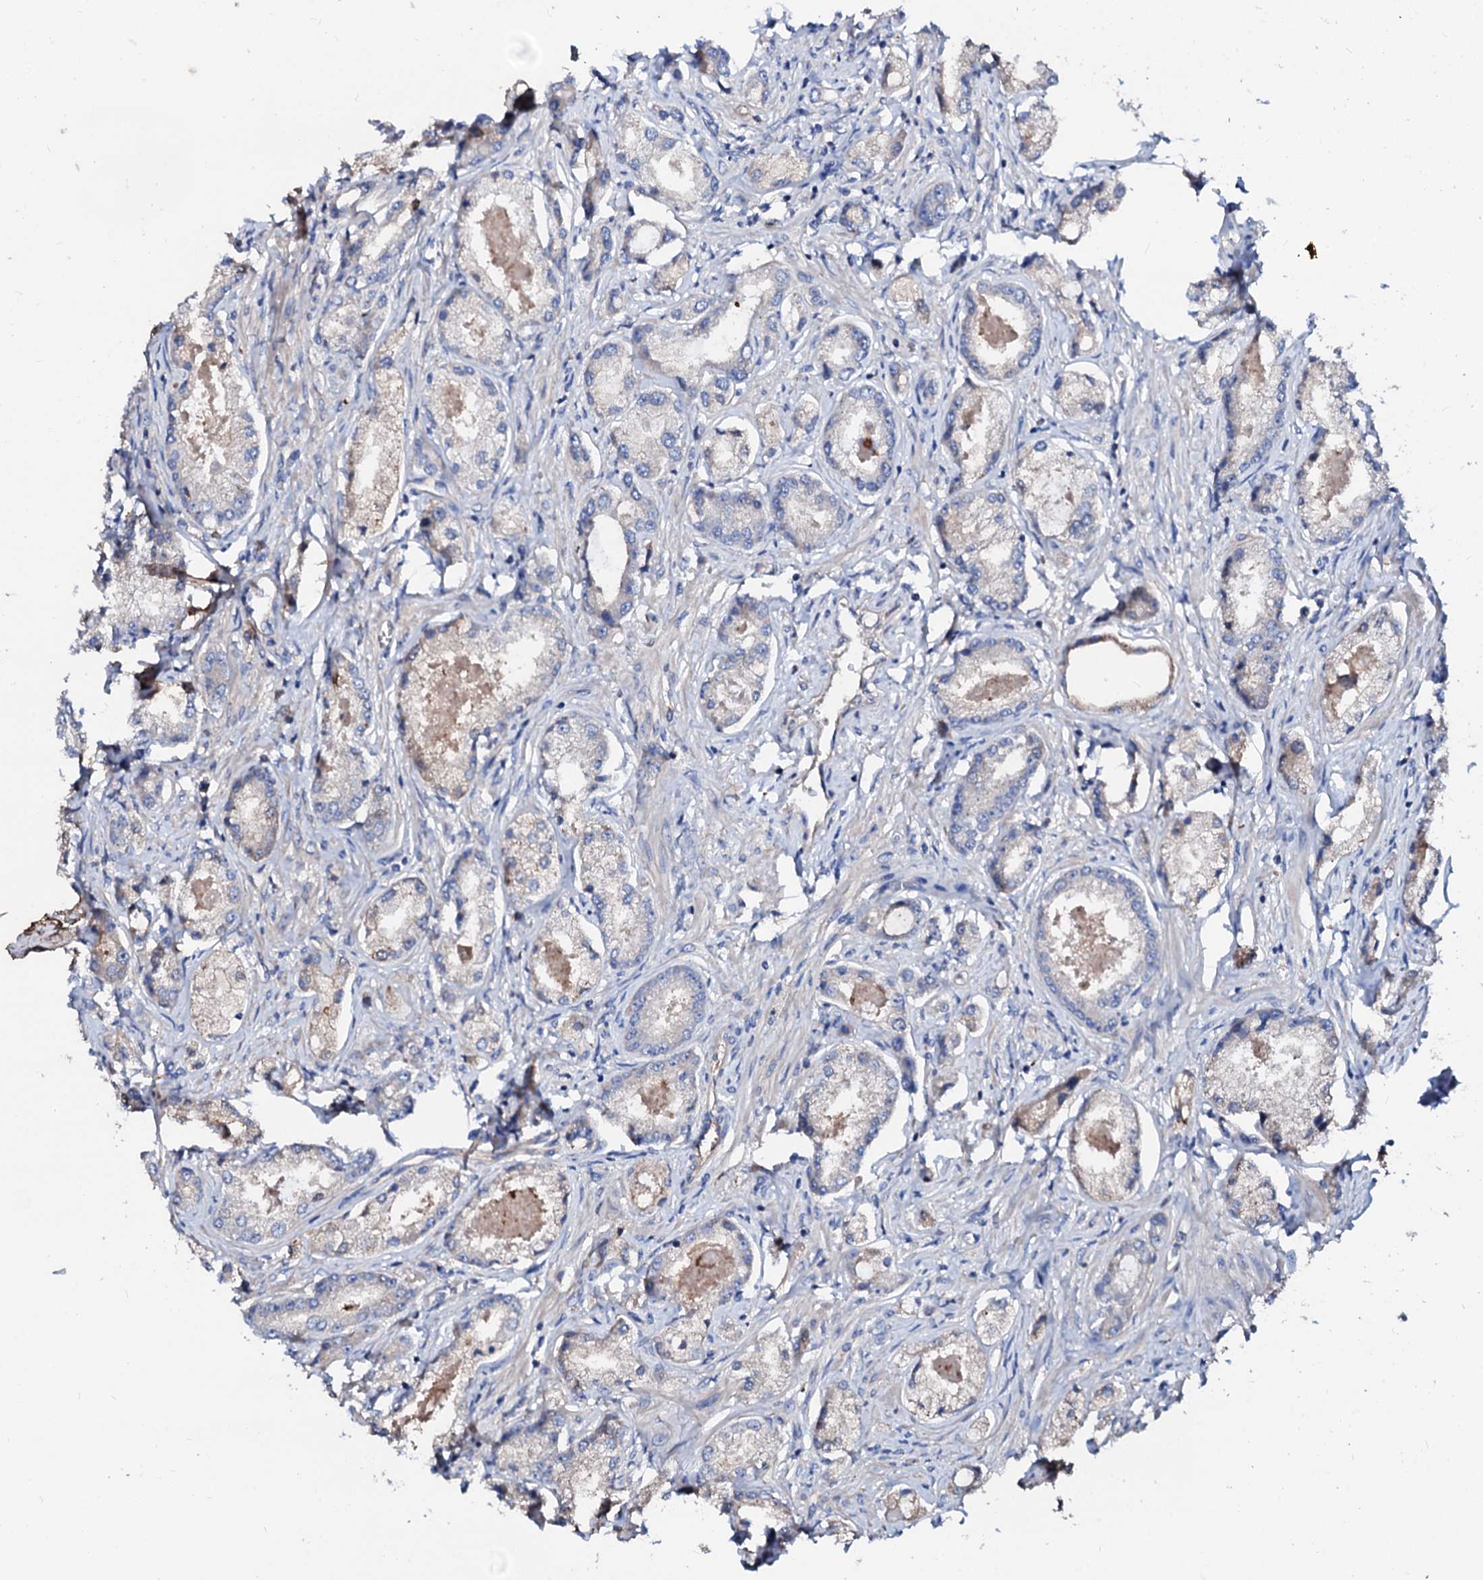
{"staining": {"intensity": "negative", "quantity": "none", "location": "none"}, "tissue": "prostate cancer", "cell_type": "Tumor cells", "image_type": "cancer", "snomed": [{"axis": "morphology", "description": "Adenocarcinoma, Low grade"}, {"axis": "topography", "description": "Prostate"}], "caption": "Tumor cells are negative for brown protein staining in low-grade adenocarcinoma (prostate). The staining was performed using DAB to visualize the protein expression in brown, while the nuclei were stained in blue with hematoxylin (Magnification: 20x).", "gene": "CSKMT", "patient": {"sex": "male", "age": 68}}